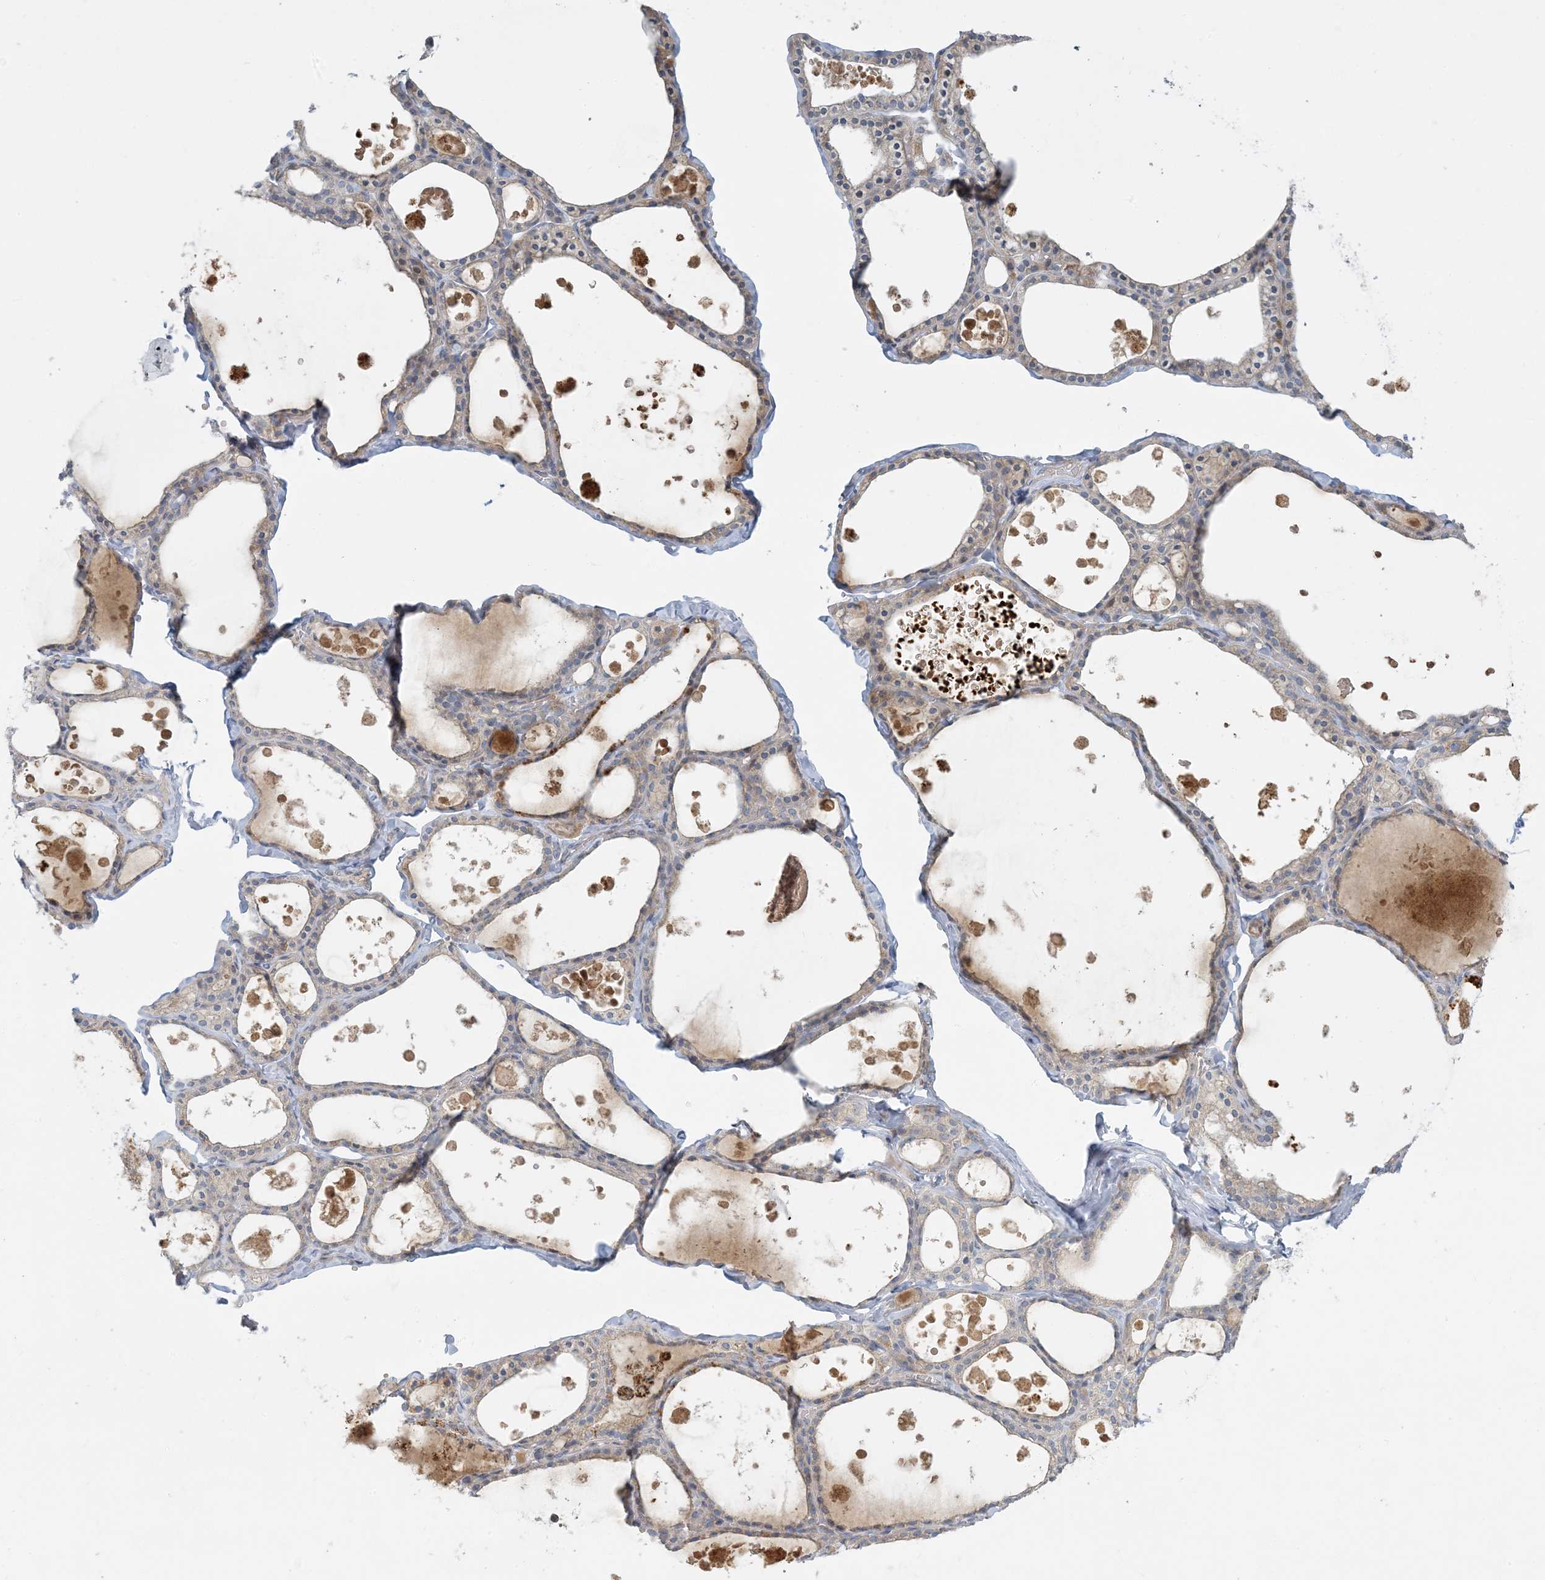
{"staining": {"intensity": "negative", "quantity": "none", "location": "none"}, "tissue": "thyroid gland", "cell_type": "Glandular cells", "image_type": "normal", "snomed": [{"axis": "morphology", "description": "Normal tissue, NOS"}, {"axis": "topography", "description": "Thyroid gland"}], "caption": "A high-resolution image shows IHC staining of normal thyroid gland, which shows no significant staining in glandular cells.", "gene": "LTN1", "patient": {"sex": "male", "age": 56}}